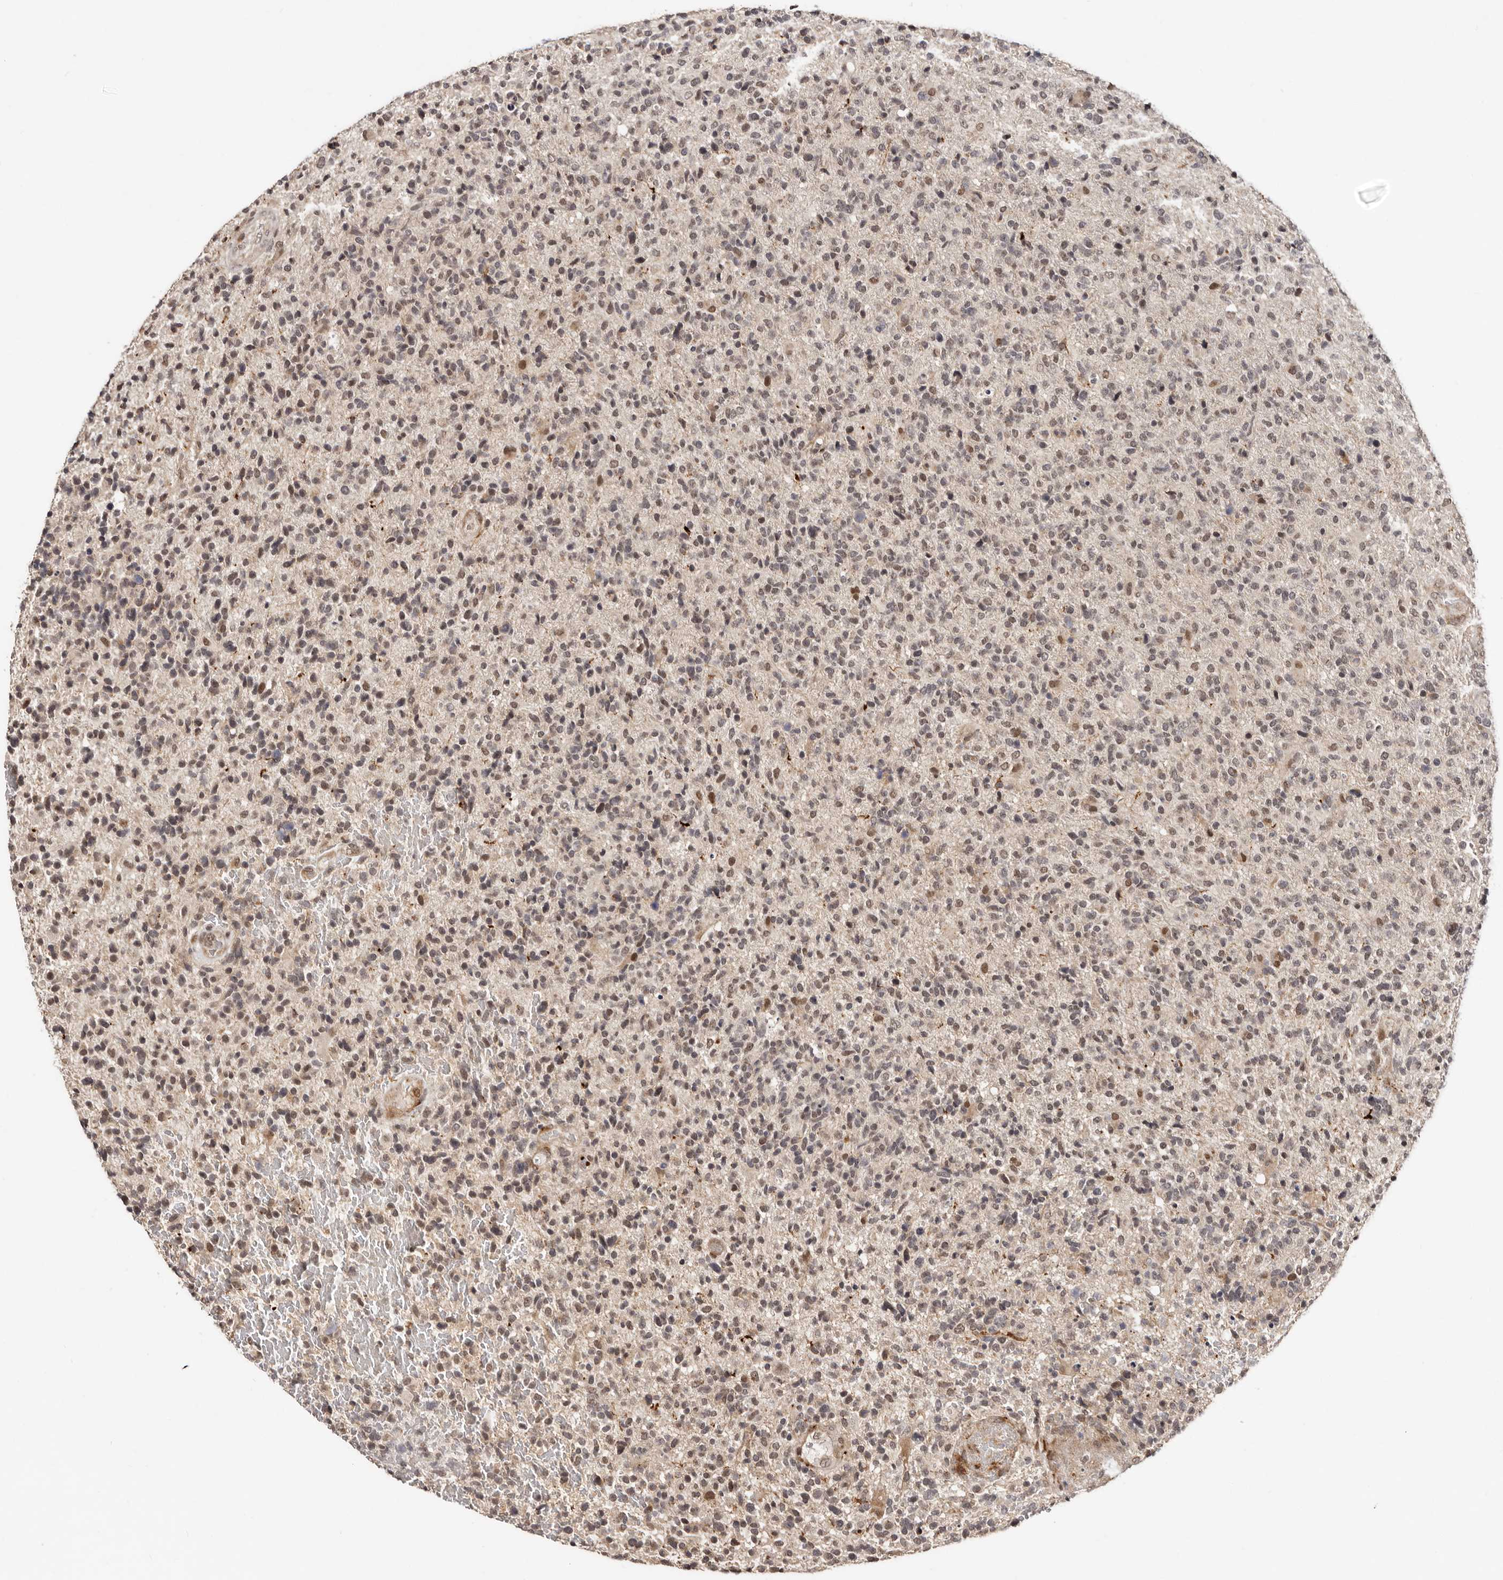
{"staining": {"intensity": "weak", "quantity": ">75%", "location": "nuclear"}, "tissue": "glioma", "cell_type": "Tumor cells", "image_type": "cancer", "snomed": [{"axis": "morphology", "description": "Glioma, malignant, High grade"}, {"axis": "topography", "description": "Brain"}], "caption": "About >75% of tumor cells in human glioma exhibit weak nuclear protein positivity as visualized by brown immunohistochemical staining.", "gene": "SRCAP", "patient": {"sex": "male", "age": 72}}